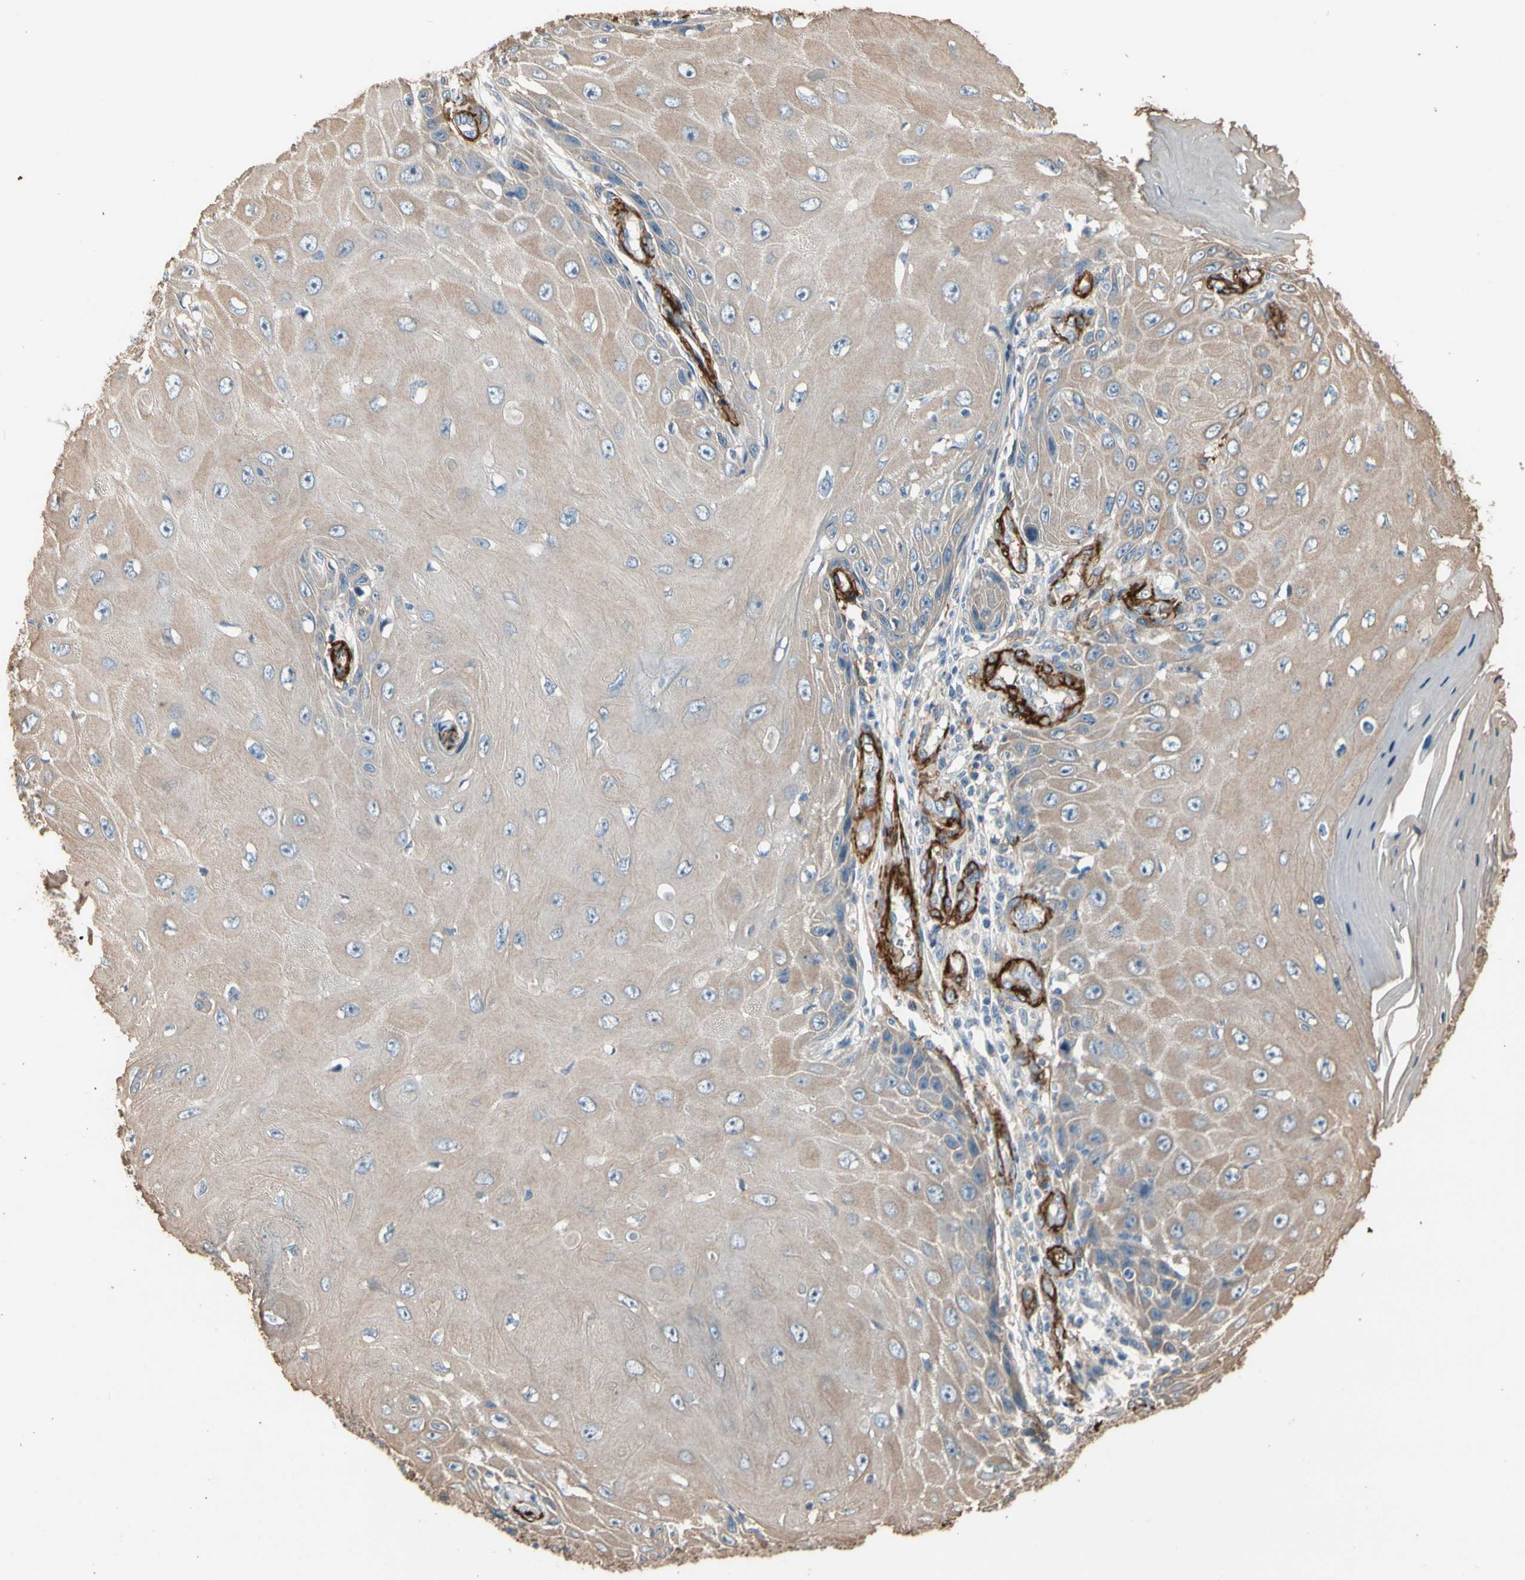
{"staining": {"intensity": "weak", "quantity": ">75%", "location": "cytoplasmic/membranous"}, "tissue": "skin cancer", "cell_type": "Tumor cells", "image_type": "cancer", "snomed": [{"axis": "morphology", "description": "Squamous cell carcinoma, NOS"}, {"axis": "topography", "description": "Skin"}], "caption": "Immunohistochemical staining of skin cancer (squamous cell carcinoma) displays low levels of weak cytoplasmic/membranous staining in approximately >75% of tumor cells. Nuclei are stained in blue.", "gene": "SUSD2", "patient": {"sex": "female", "age": 73}}